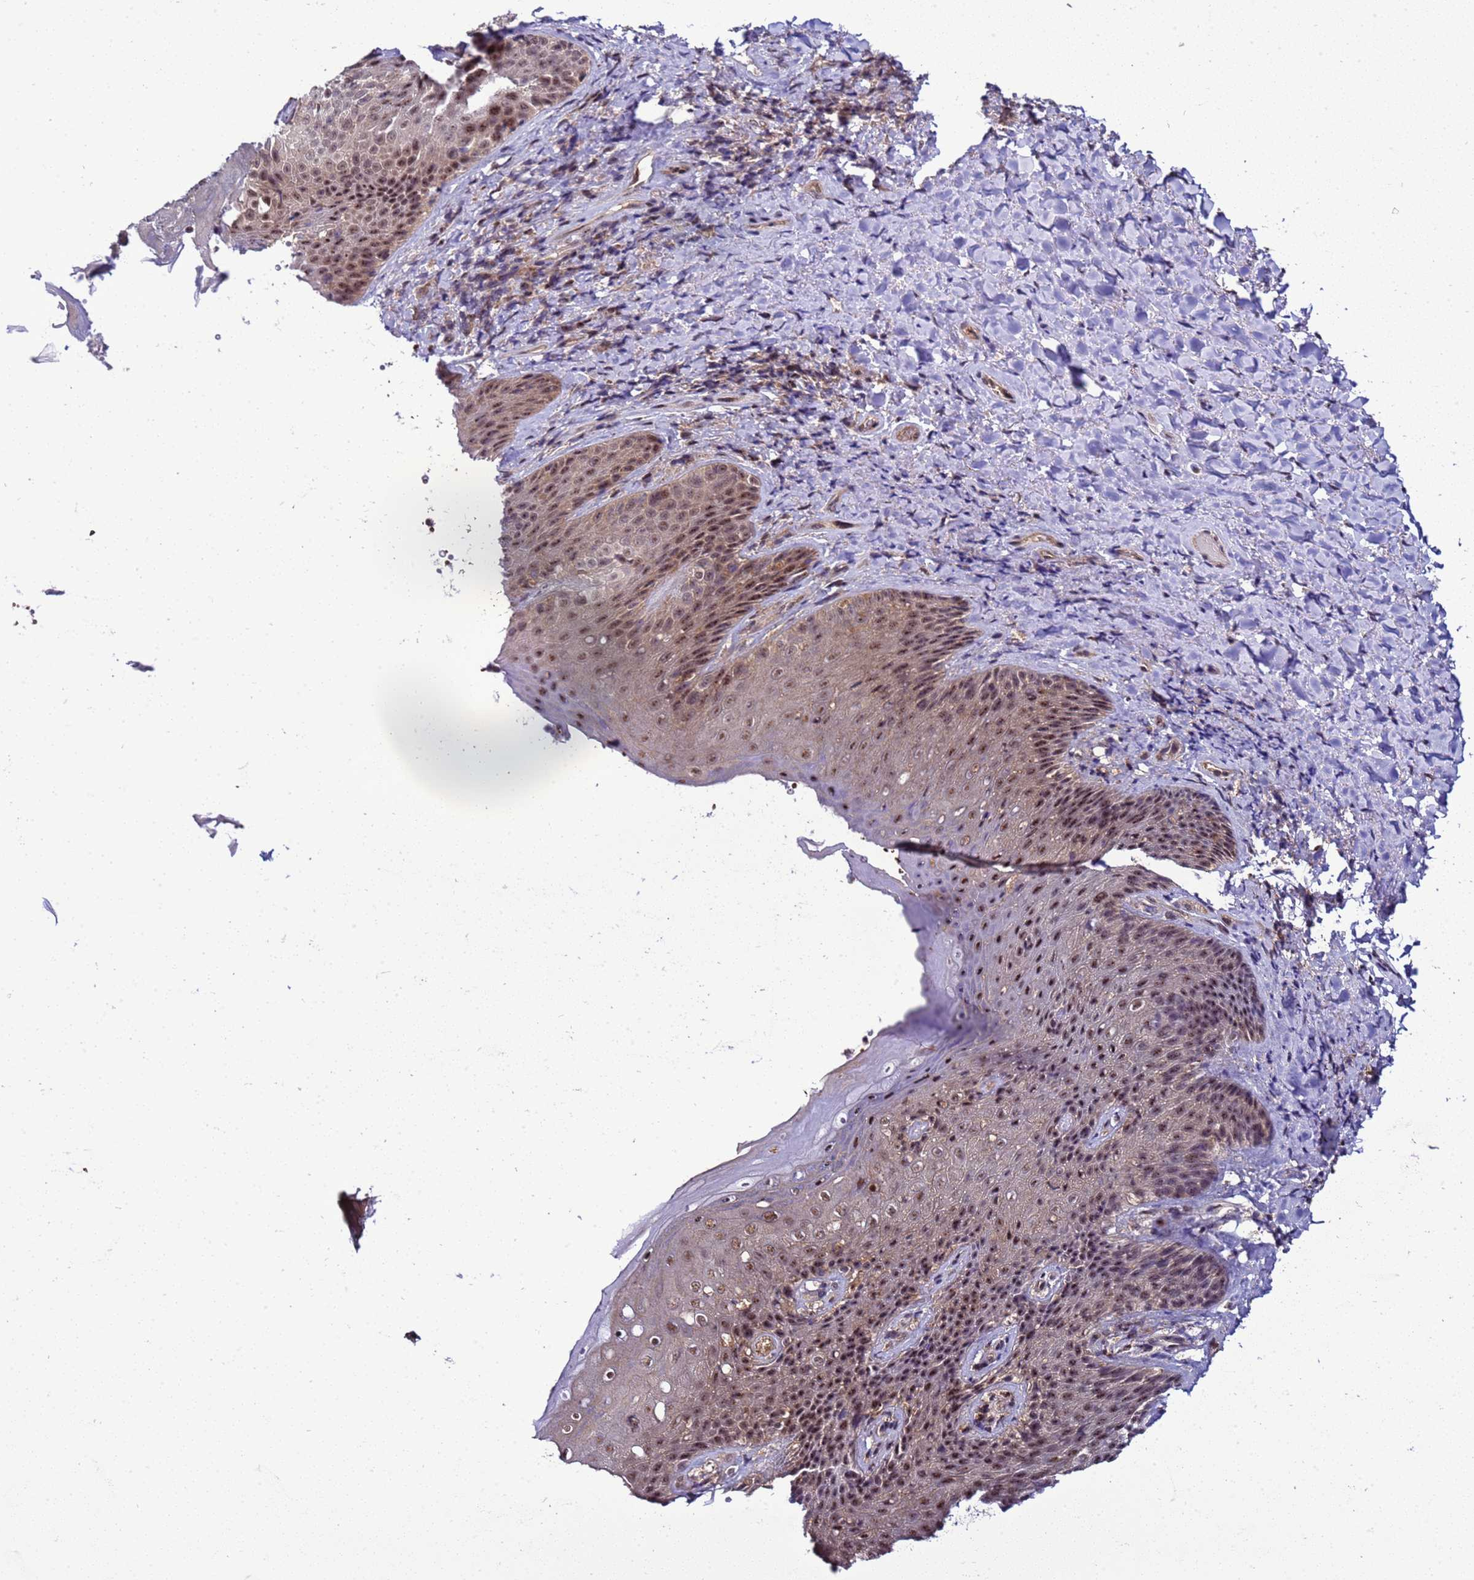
{"staining": {"intensity": "moderate", "quantity": ">75%", "location": "cytoplasmic/membranous,nuclear"}, "tissue": "skin", "cell_type": "Epidermal cells", "image_type": "normal", "snomed": [{"axis": "morphology", "description": "Normal tissue, NOS"}, {"axis": "topography", "description": "Anal"}], "caption": "Immunohistochemical staining of normal human skin reveals moderate cytoplasmic/membranous,nuclear protein staining in approximately >75% of epidermal cells. The protein is stained brown, and the nuclei are stained in blue (DAB IHC with brightfield microscopy, high magnification).", "gene": "GEN1", "patient": {"sex": "female", "age": 89}}